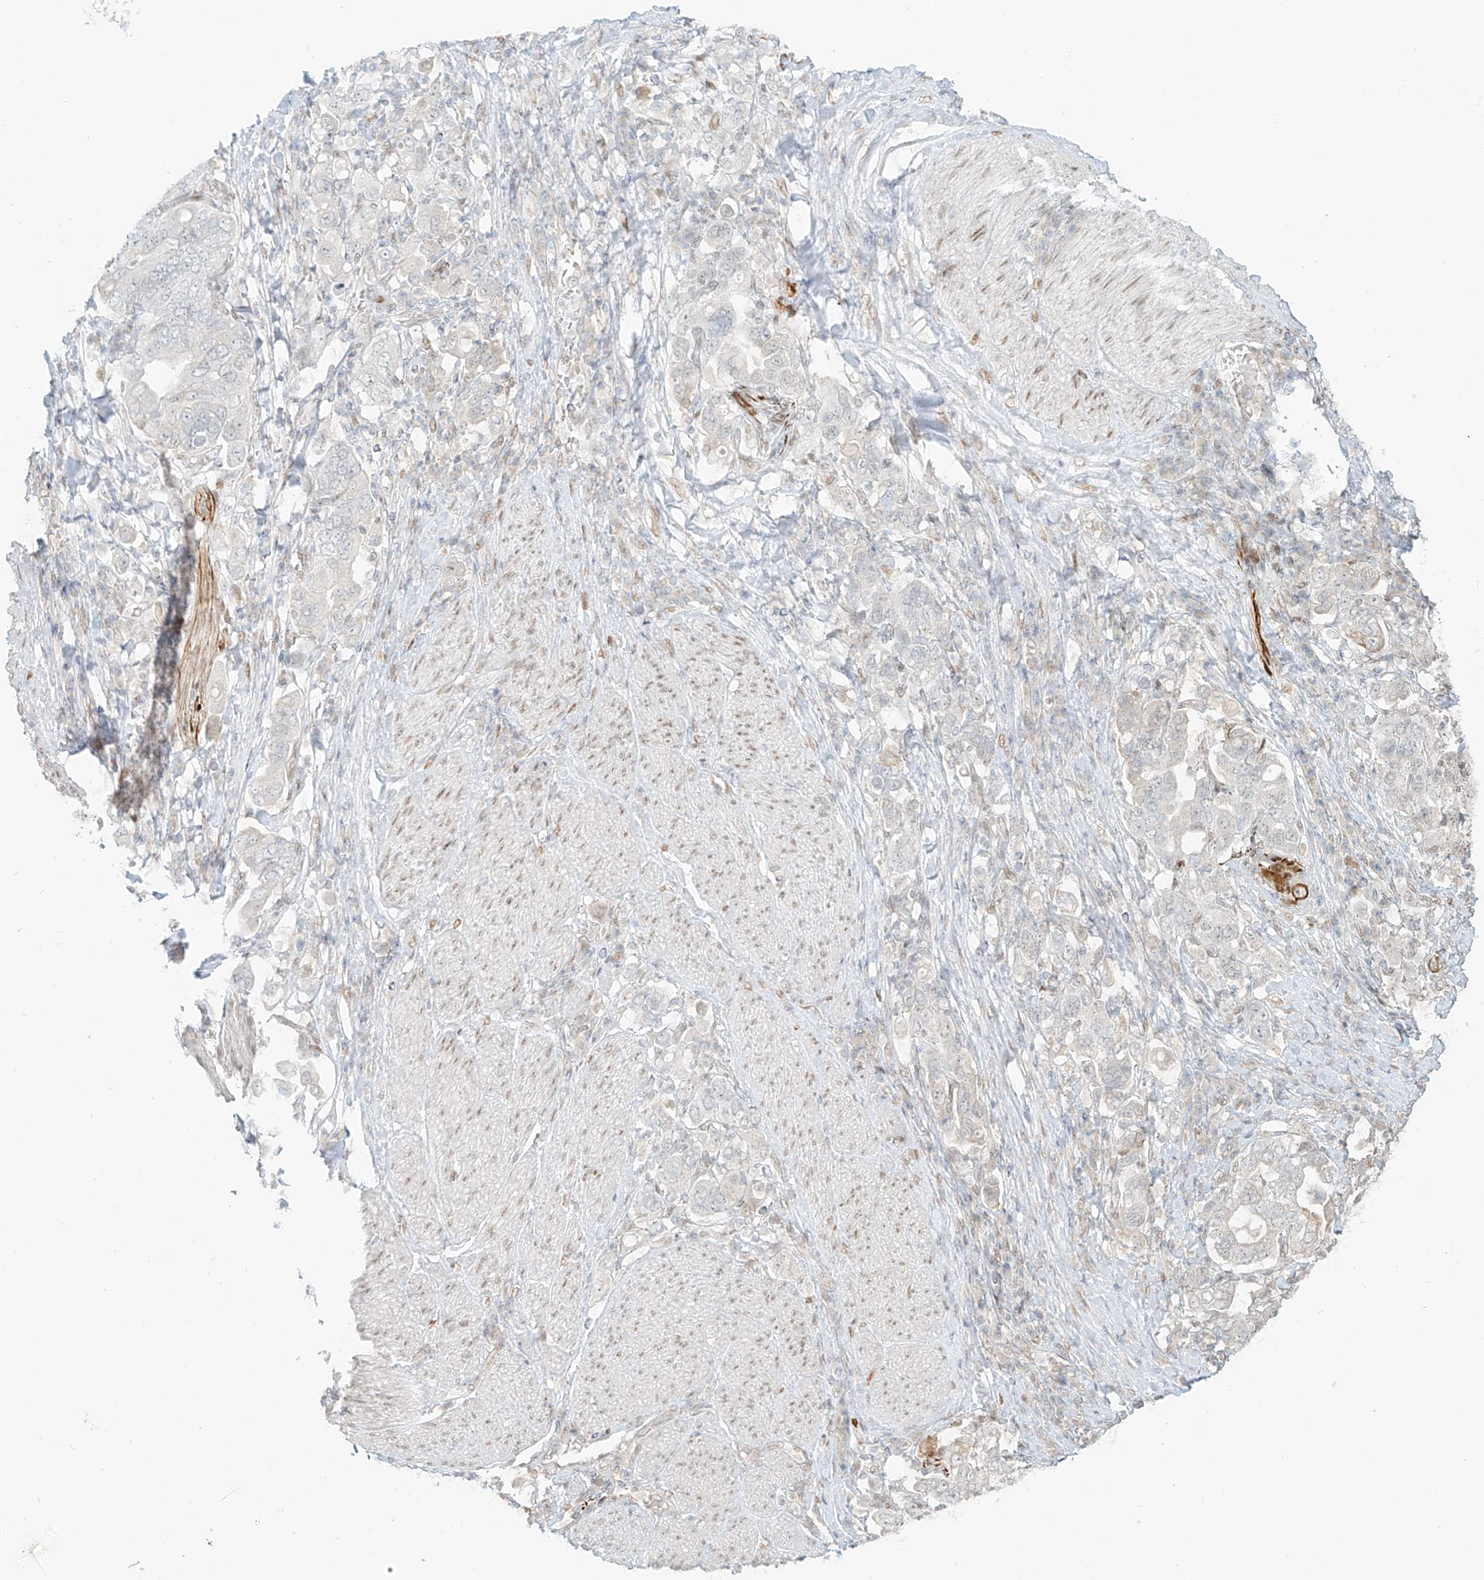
{"staining": {"intensity": "negative", "quantity": "none", "location": "none"}, "tissue": "stomach cancer", "cell_type": "Tumor cells", "image_type": "cancer", "snomed": [{"axis": "morphology", "description": "Adenocarcinoma, NOS"}, {"axis": "topography", "description": "Stomach, upper"}], "caption": "Immunohistochemistry micrograph of stomach adenocarcinoma stained for a protein (brown), which reveals no positivity in tumor cells.", "gene": "ZNF774", "patient": {"sex": "male", "age": 62}}